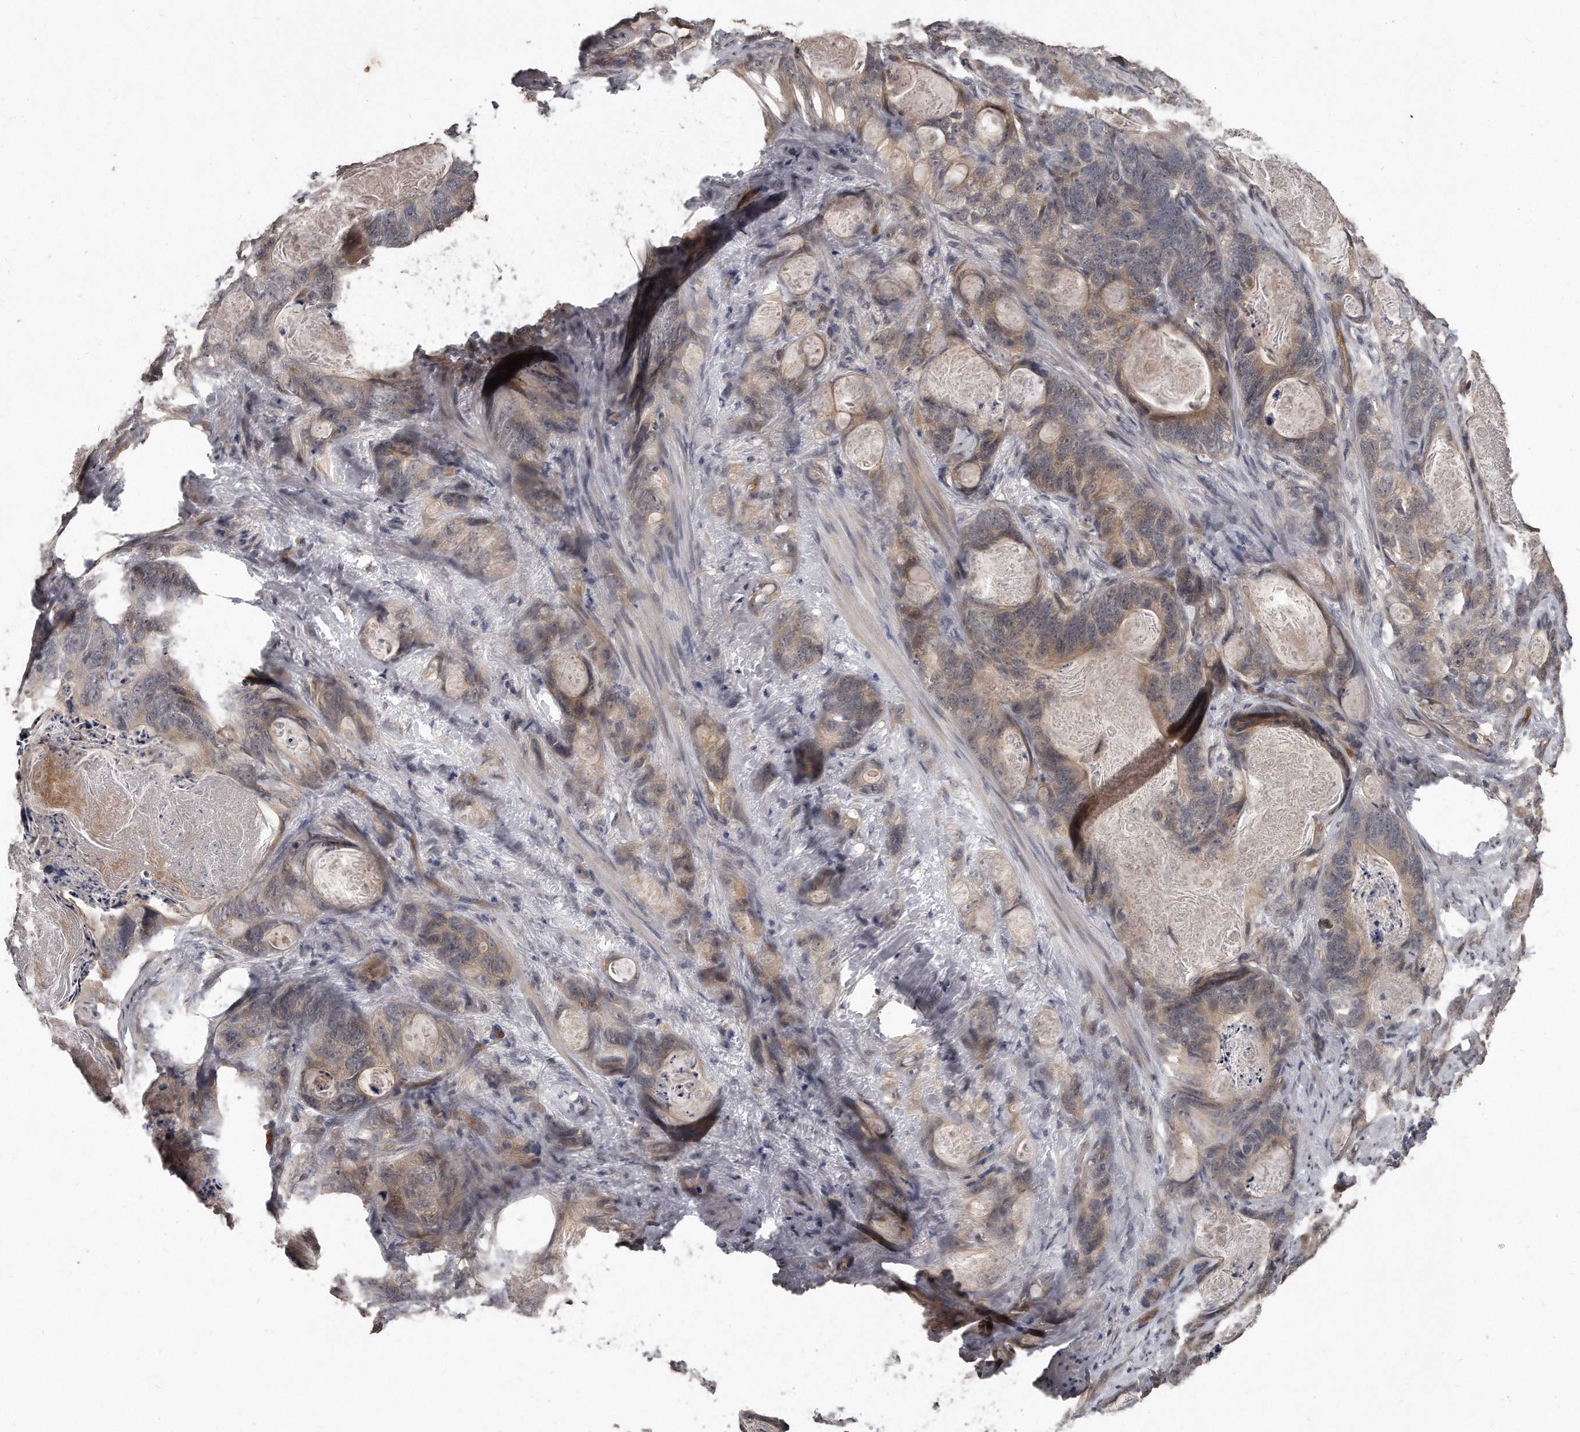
{"staining": {"intensity": "weak", "quantity": "25%-75%", "location": "cytoplasmic/membranous"}, "tissue": "stomach cancer", "cell_type": "Tumor cells", "image_type": "cancer", "snomed": [{"axis": "morphology", "description": "Normal tissue, NOS"}, {"axis": "morphology", "description": "Adenocarcinoma, NOS"}, {"axis": "topography", "description": "Stomach"}], "caption": "Stomach cancer (adenocarcinoma) stained with a protein marker demonstrates weak staining in tumor cells.", "gene": "GRB10", "patient": {"sex": "female", "age": 89}}